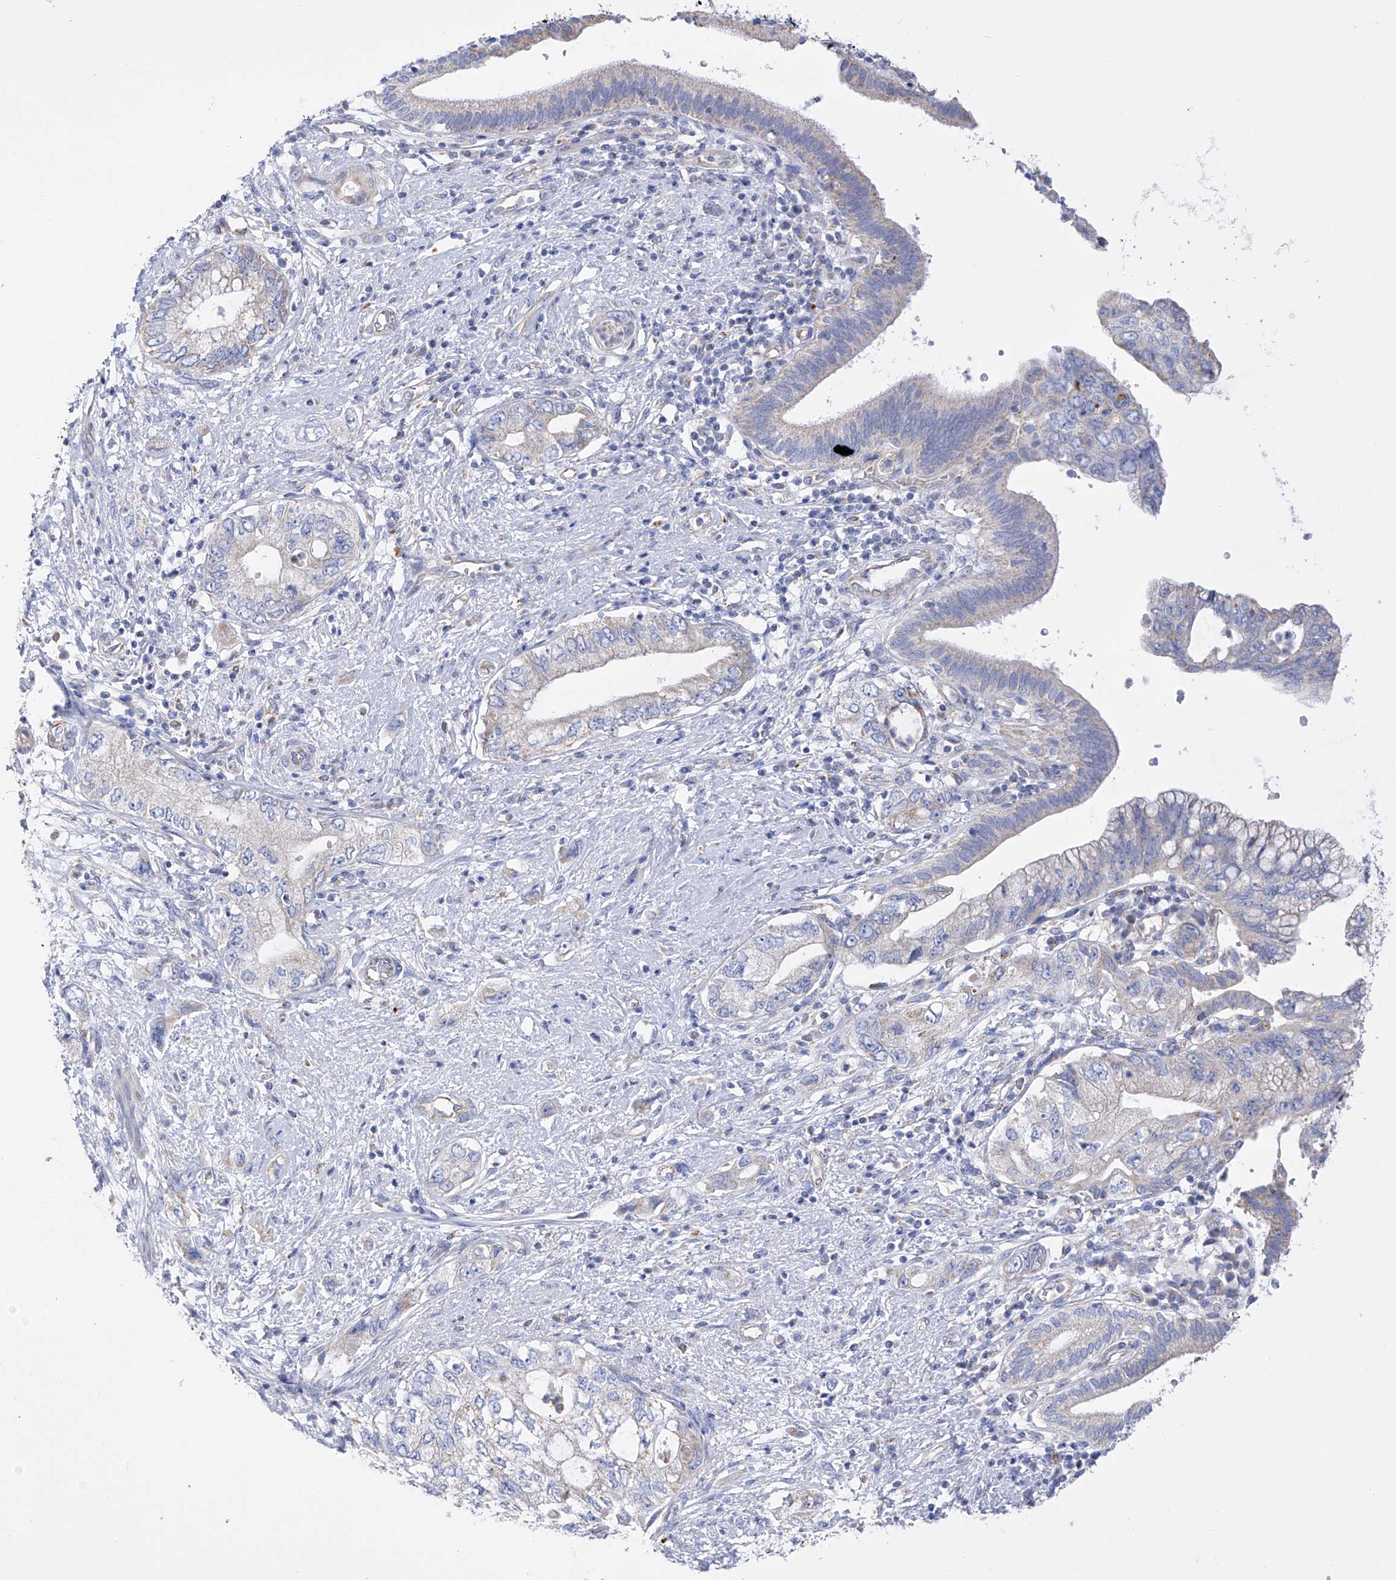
{"staining": {"intensity": "negative", "quantity": "none", "location": "none"}, "tissue": "pancreatic cancer", "cell_type": "Tumor cells", "image_type": "cancer", "snomed": [{"axis": "morphology", "description": "Adenocarcinoma, NOS"}, {"axis": "topography", "description": "Pancreas"}], "caption": "Adenocarcinoma (pancreatic) was stained to show a protein in brown. There is no significant staining in tumor cells. The staining was performed using DAB (3,3'-diaminobenzidine) to visualize the protein expression in brown, while the nuclei were stained in blue with hematoxylin (Magnification: 20x).", "gene": "FLG", "patient": {"sex": "female", "age": 73}}